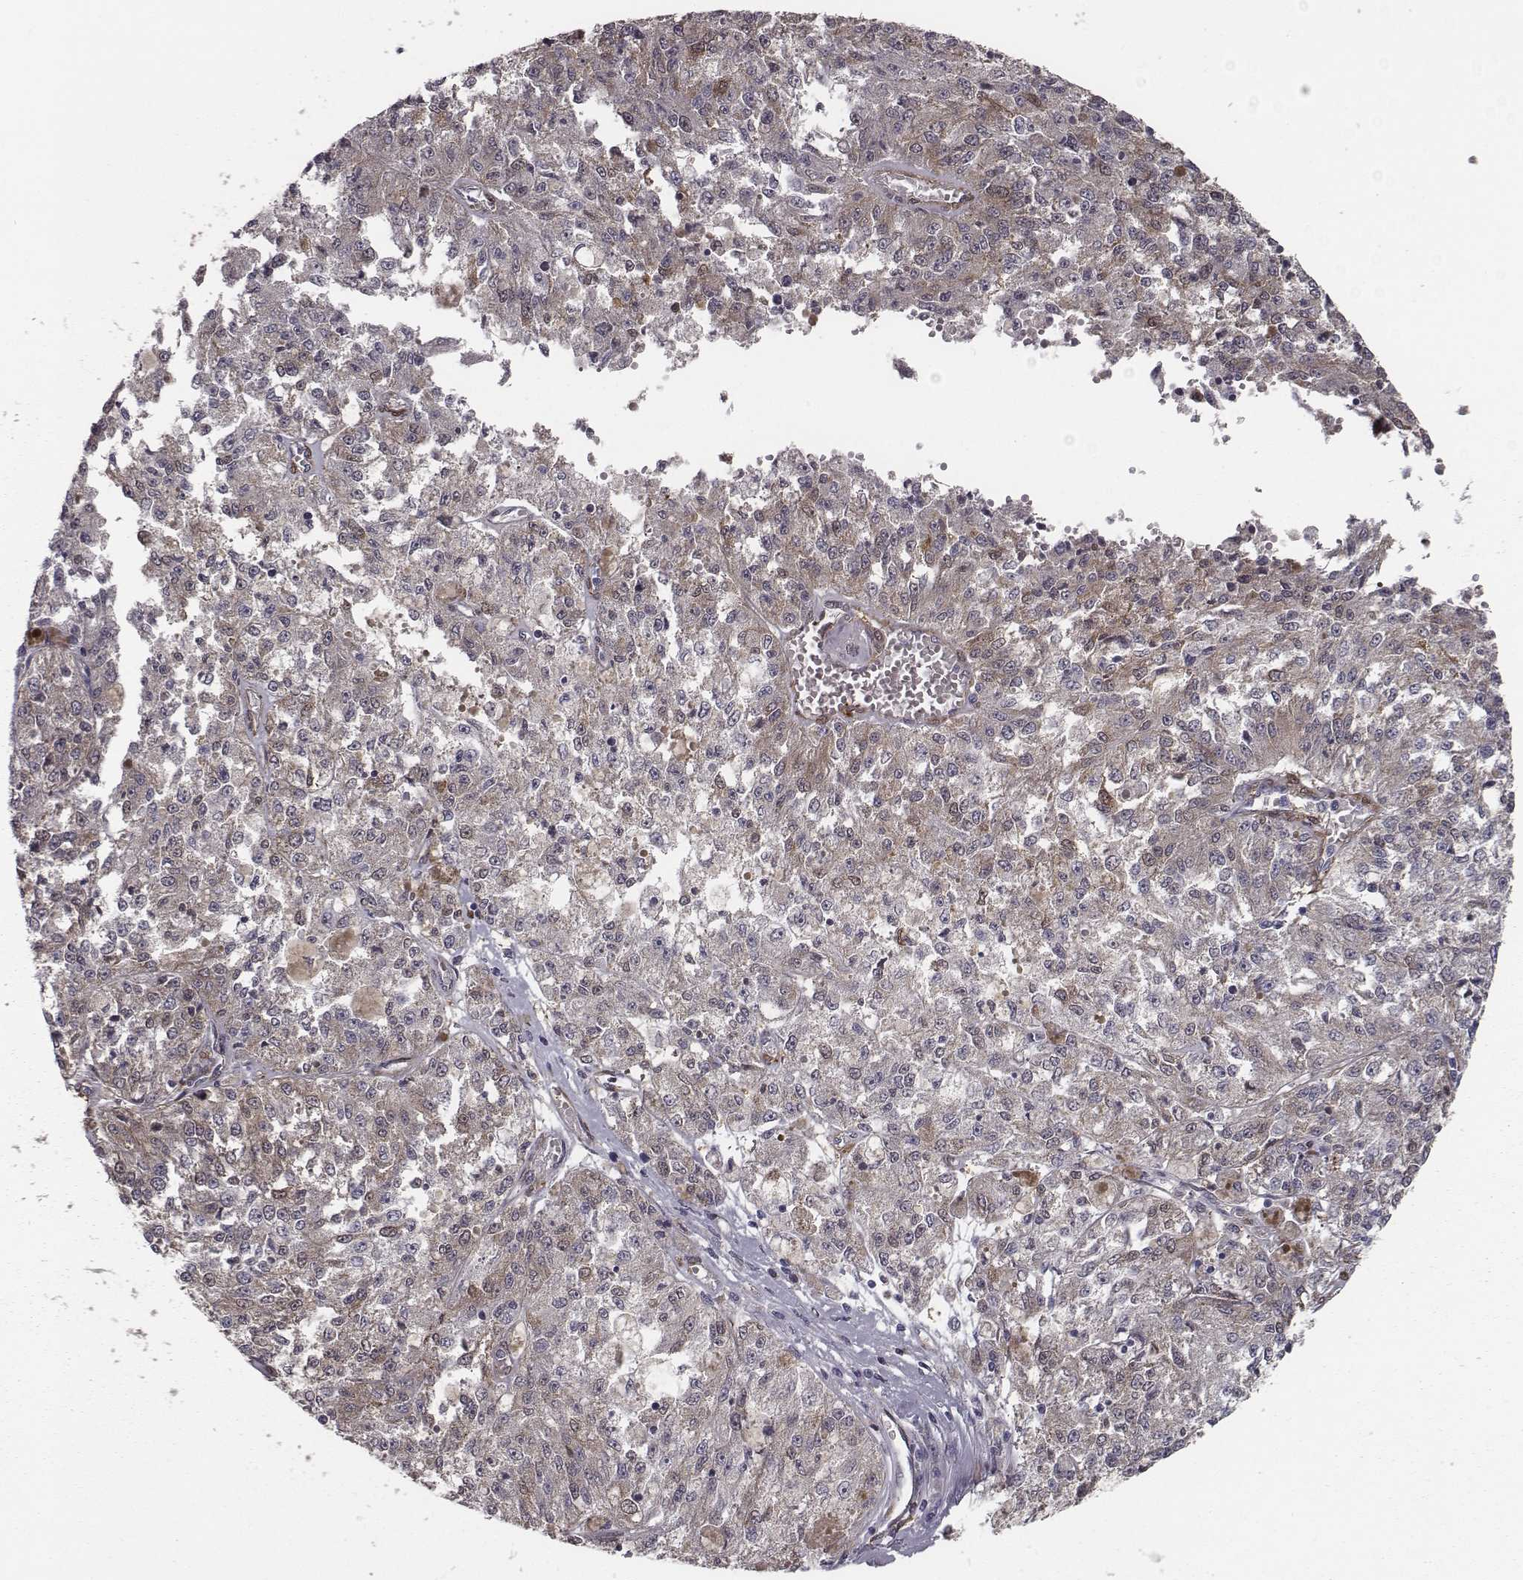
{"staining": {"intensity": "weak", "quantity": ">75%", "location": "cytoplasmic/membranous"}, "tissue": "melanoma", "cell_type": "Tumor cells", "image_type": "cancer", "snomed": [{"axis": "morphology", "description": "Malignant melanoma, Metastatic site"}, {"axis": "topography", "description": "Lymph node"}], "caption": "DAB immunohistochemical staining of melanoma displays weak cytoplasmic/membranous protein positivity in about >75% of tumor cells.", "gene": "ISYNA1", "patient": {"sex": "female", "age": 64}}